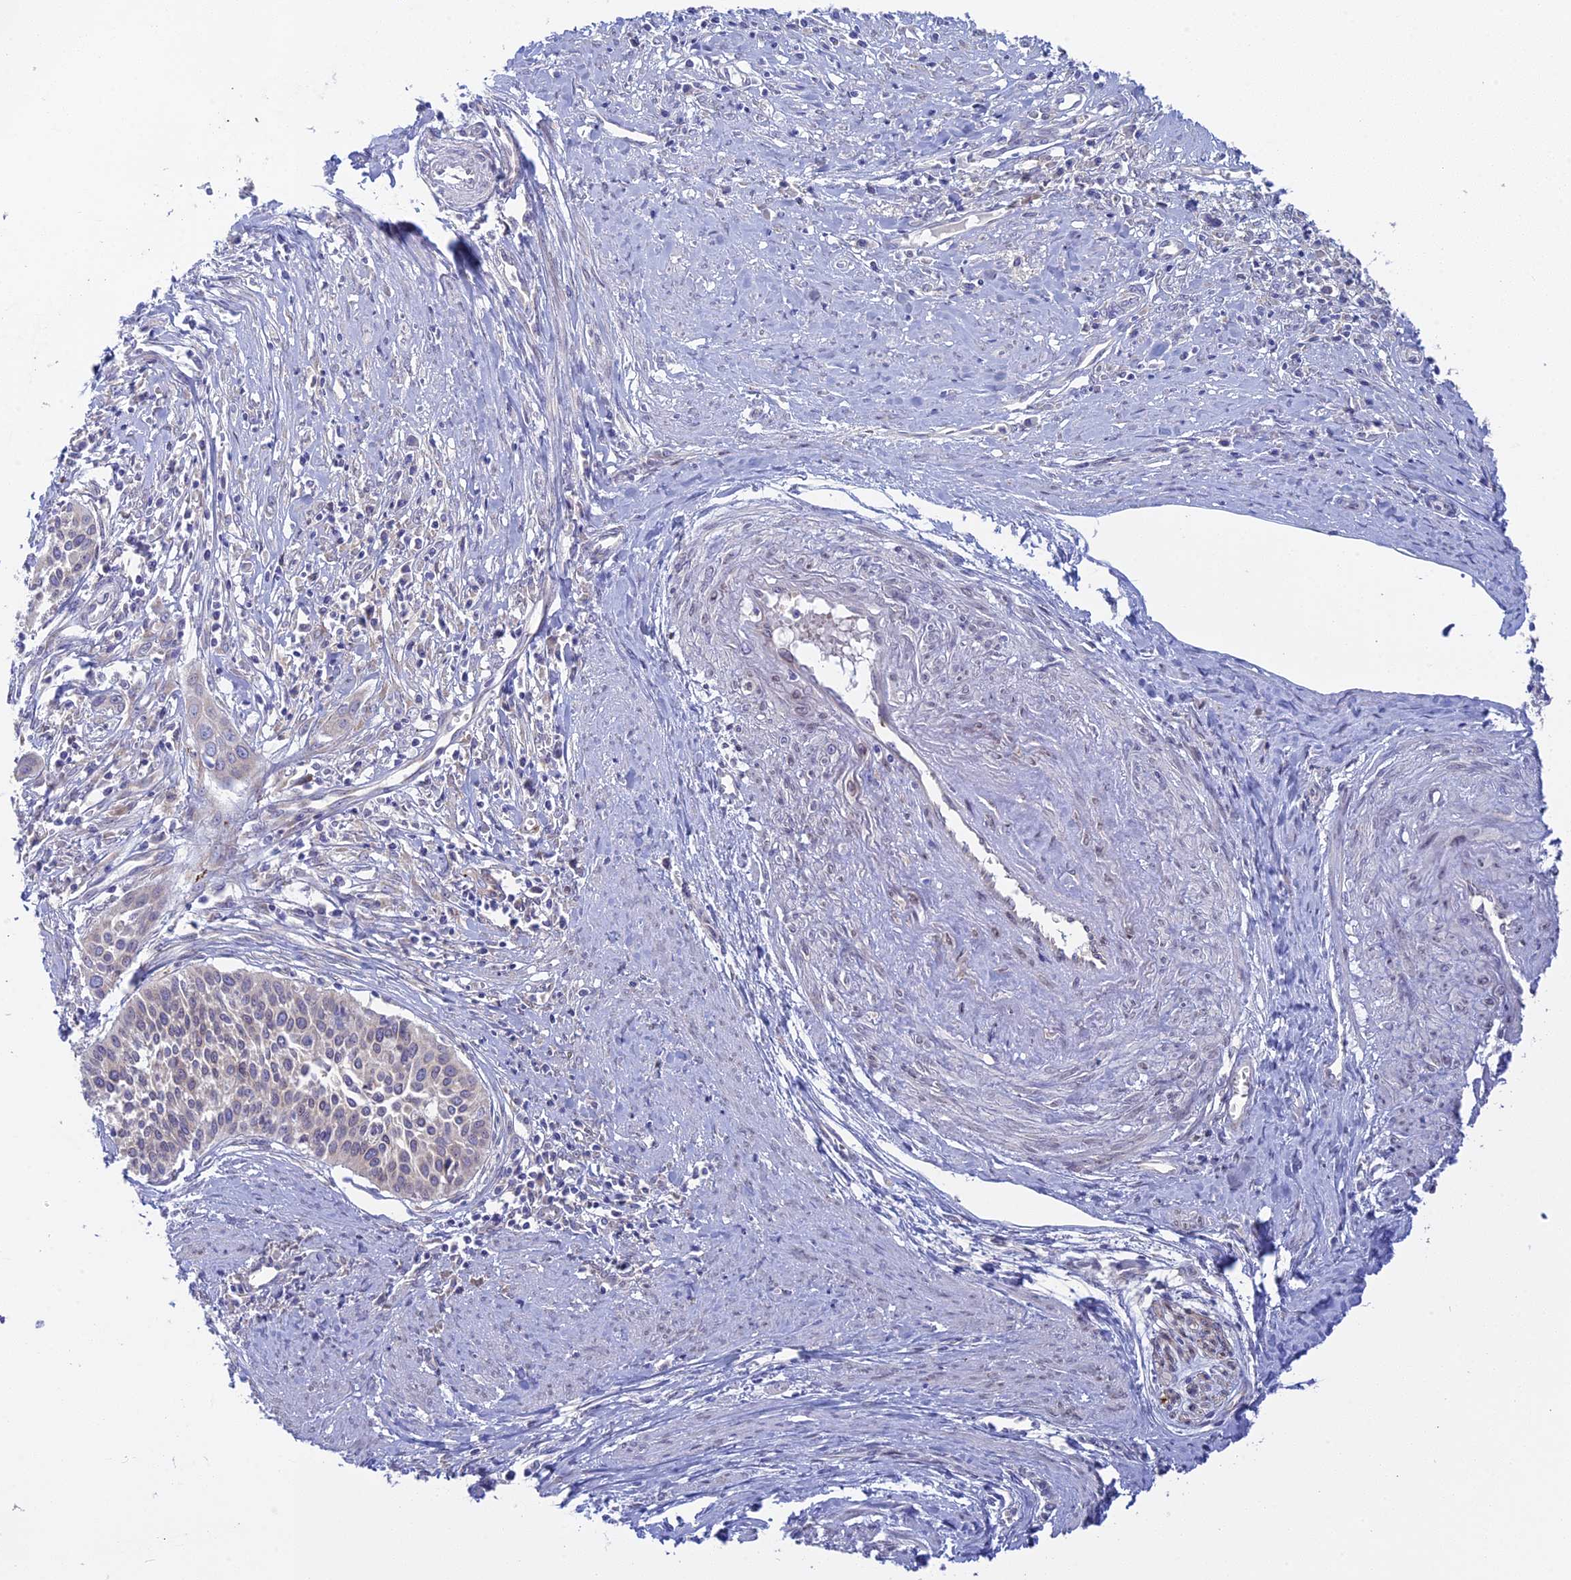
{"staining": {"intensity": "negative", "quantity": "none", "location": "none"}, "tissue": "cervical cancer", "cell_type": "Tumor cells", "image_type": "cancer", "snomed": [{"axis": "morphology", "description": "Squamous cell carcinoma, NOS"}, {"axis": "topography", "description": "Cervix"}], "caption": "An IHC micrograph of cervical cancer is shown. There is no staining in tumor cells of cervical cancer. Nuclei are stained in blue.", "gene": "TLCD1", "patient": {"sex": "female", "age": 34}}